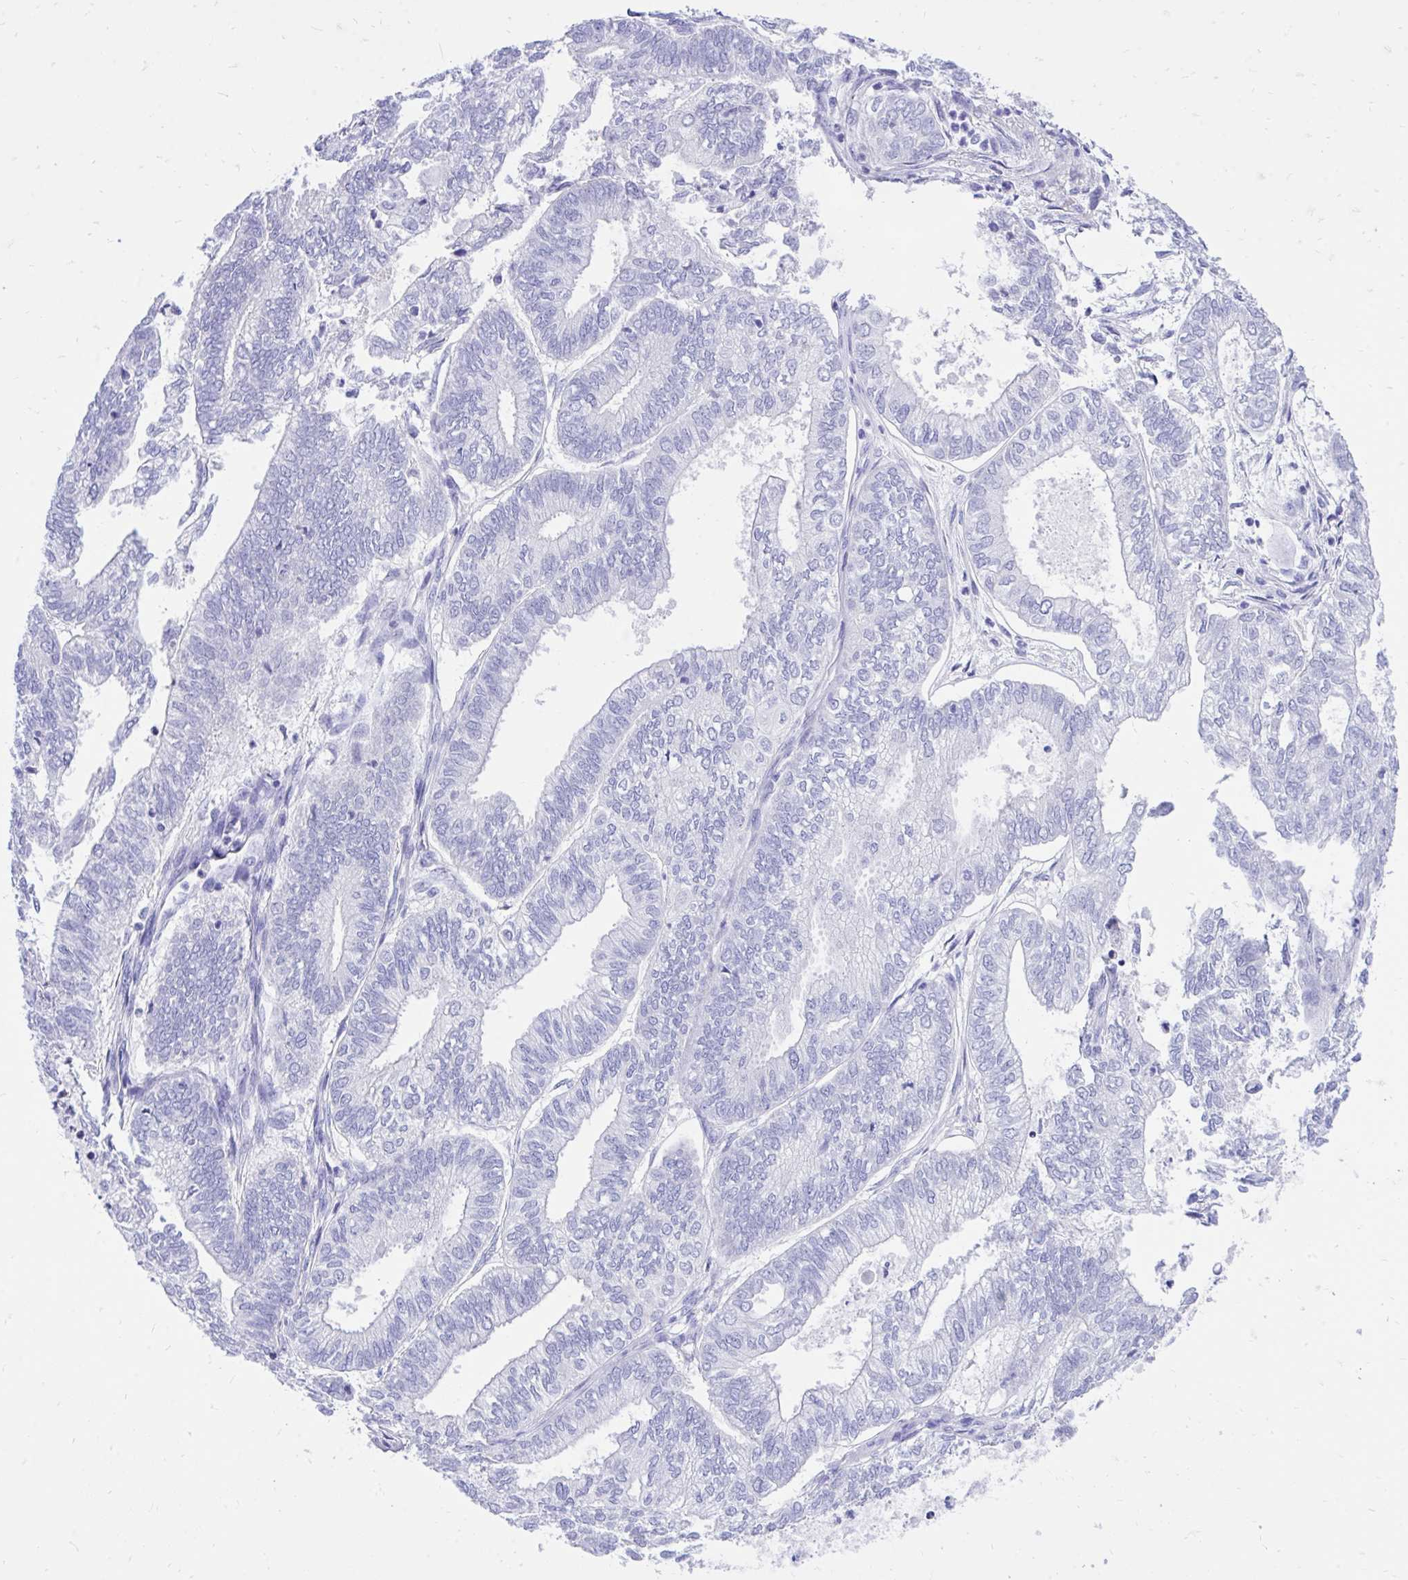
{"staining": {"intensity": "negative", "quantity": "none", "location": "none"}, "tissue": "ovarian cancer", "cell_type": "Tumor cells", "image_type": "cancer", "snomed": [{"axis": "morphology", "description": "Carcinoma, endometroid"}, {"axis": "topography", "description": "Ovary"}], "caption": "Immunohistochemistry photomicrograph of neoplastic tissue: human ovarian endometroid carcinoma stained with DAB exhibits no significant protein expression in tumor cells. (Immunohistochemistry (ihc), brightfield microscopy, high magnification).", "gene": "MON1A", "patient": {"sex": "female", "age": 64}}